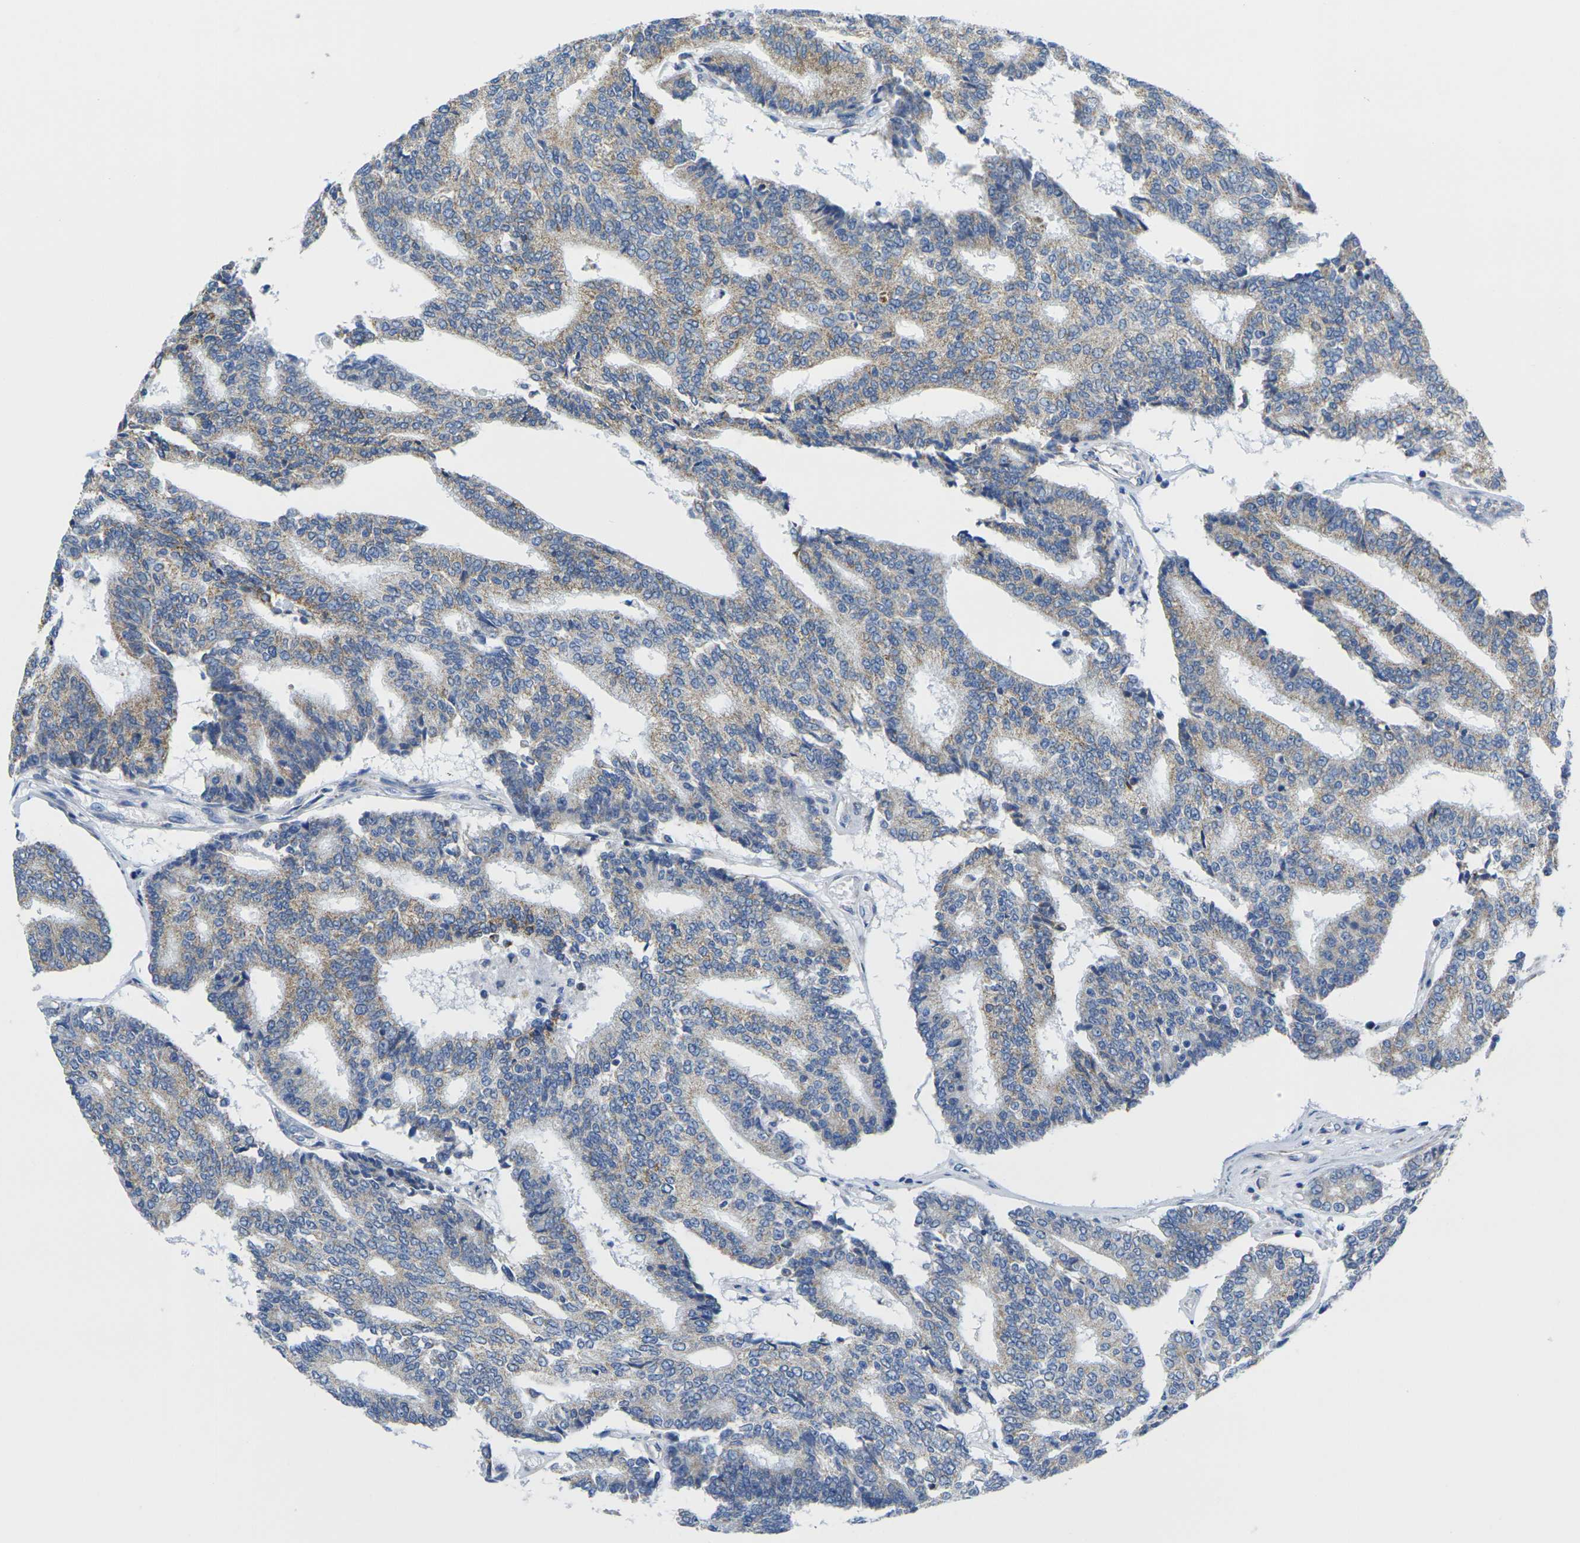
{"staining": {"intensity": "weak", "quantity": ">75%", "location": "cytoplasmic/membranous"}, "tissue": "prostate cancer", "cell_type": "Tumor cells", "image_type": "cancer", "snomed": [{"axis": "morphology", "description": "Adenocarcinoma, High grade"}, {"axis": "topography", "description": "Prostate"}], "caption": "This is an image of immunohistochemistry staining of adenocarcinoma (high-grade) (prostate), which shows weak positivity in the cytoplasmic/membranous of tumor cells.", "gene": "TMEM204", "patient": {"sex": "male", "age": 55}}